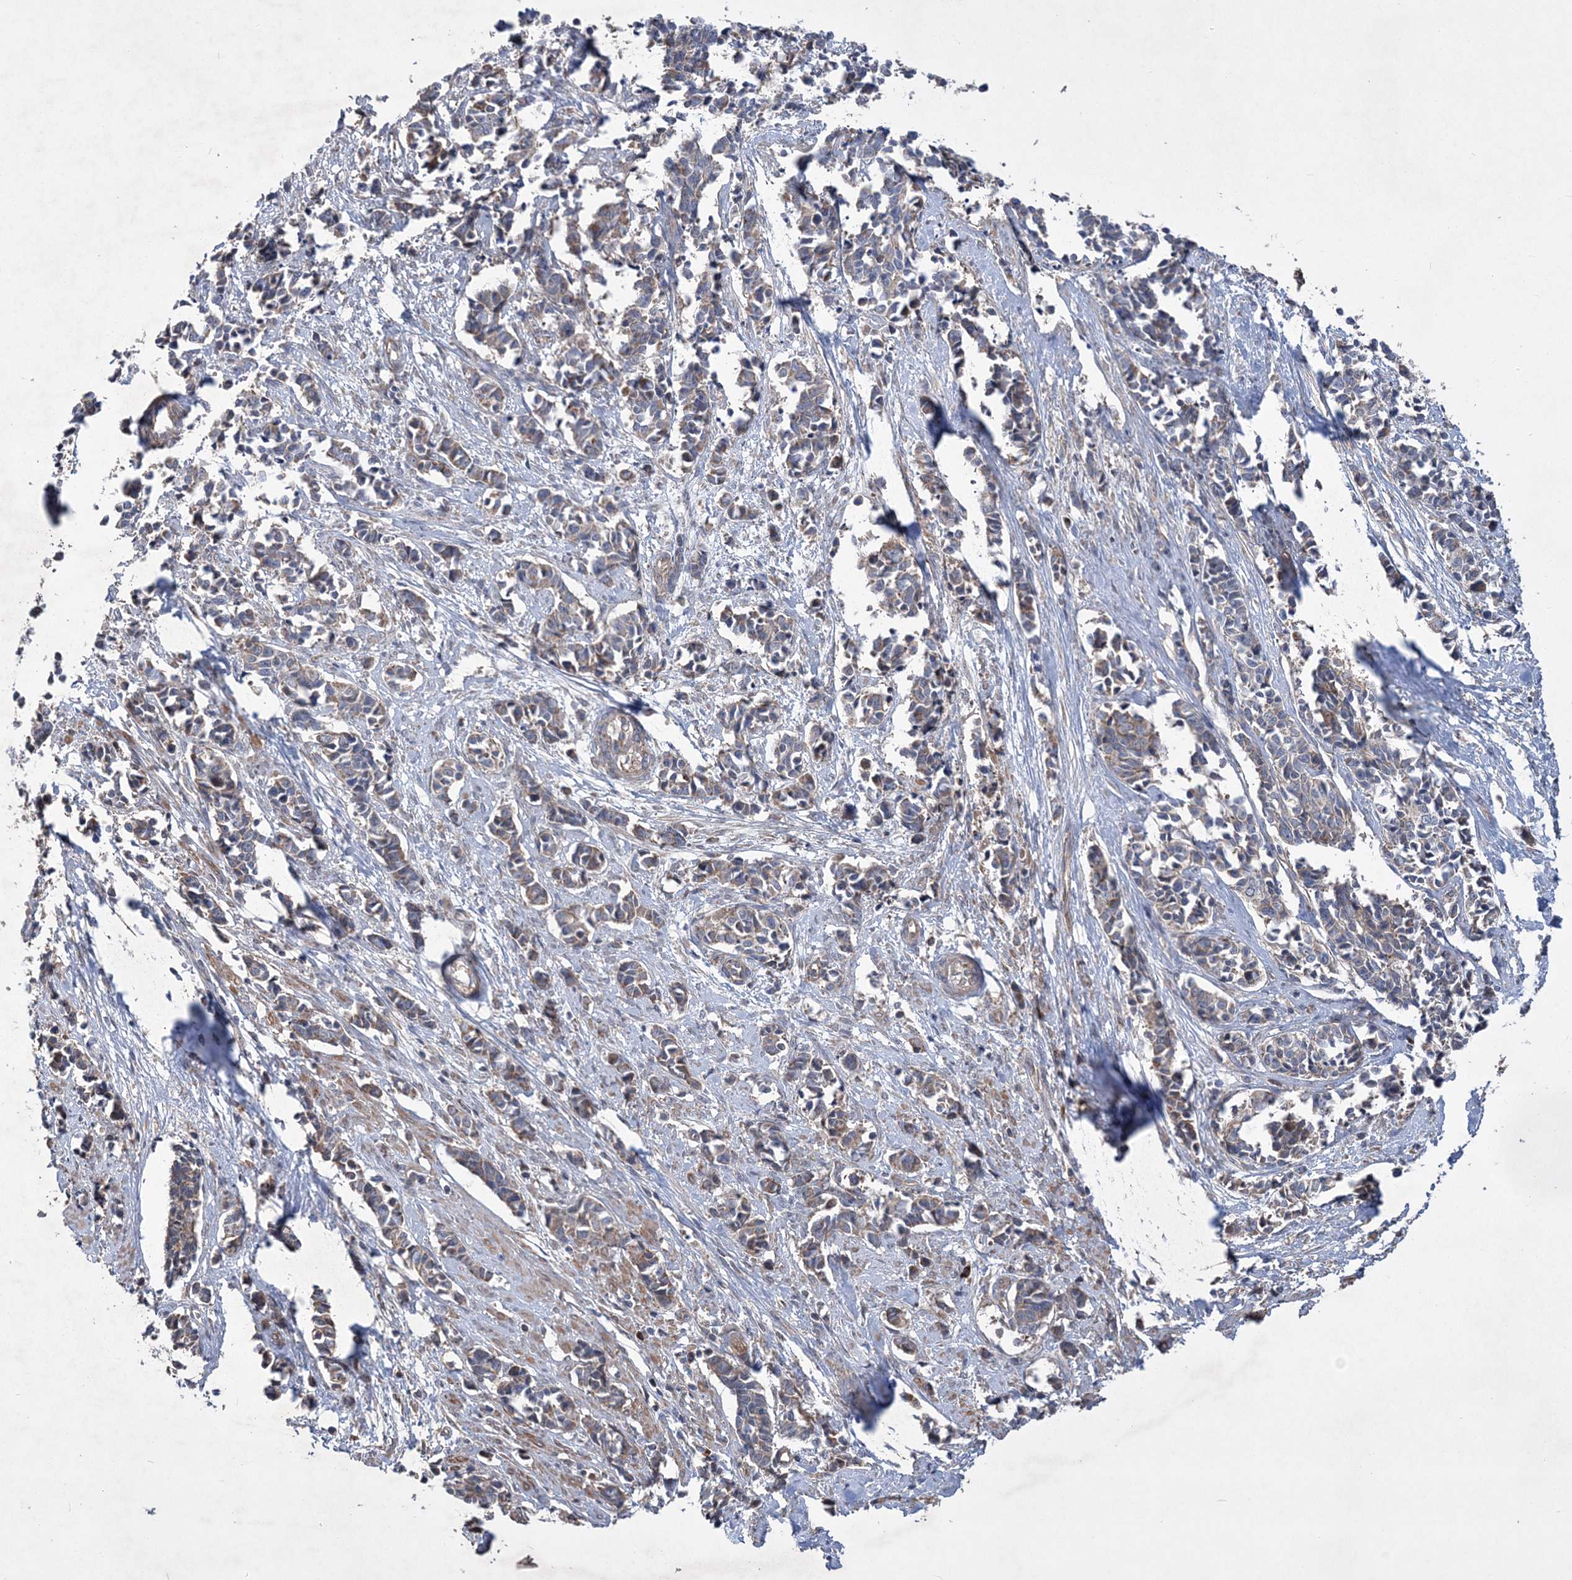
{"staining": {"intensity": "weak", "quantity": "25%-75%", "location": "cytoplasmic/membranous"}, "tissue": "cervical cancer", "cell_type": "Tumor cells", "image_type": "cancer", "snomed": [{"axis": "morphology", "description": "Normal tissue, NOS"}, {"axis": "morphology", "description": "Squamous cell carcinoma, NOS"}, {"axis": "topography", "description": "Cervix"}], "caption": "Human cervical squamous cell carcinoma stained with a protein marker displays weak staining in tumor cells.", "gene": "MTRF1L", "patient": {"sex": "female", "age": 35}}